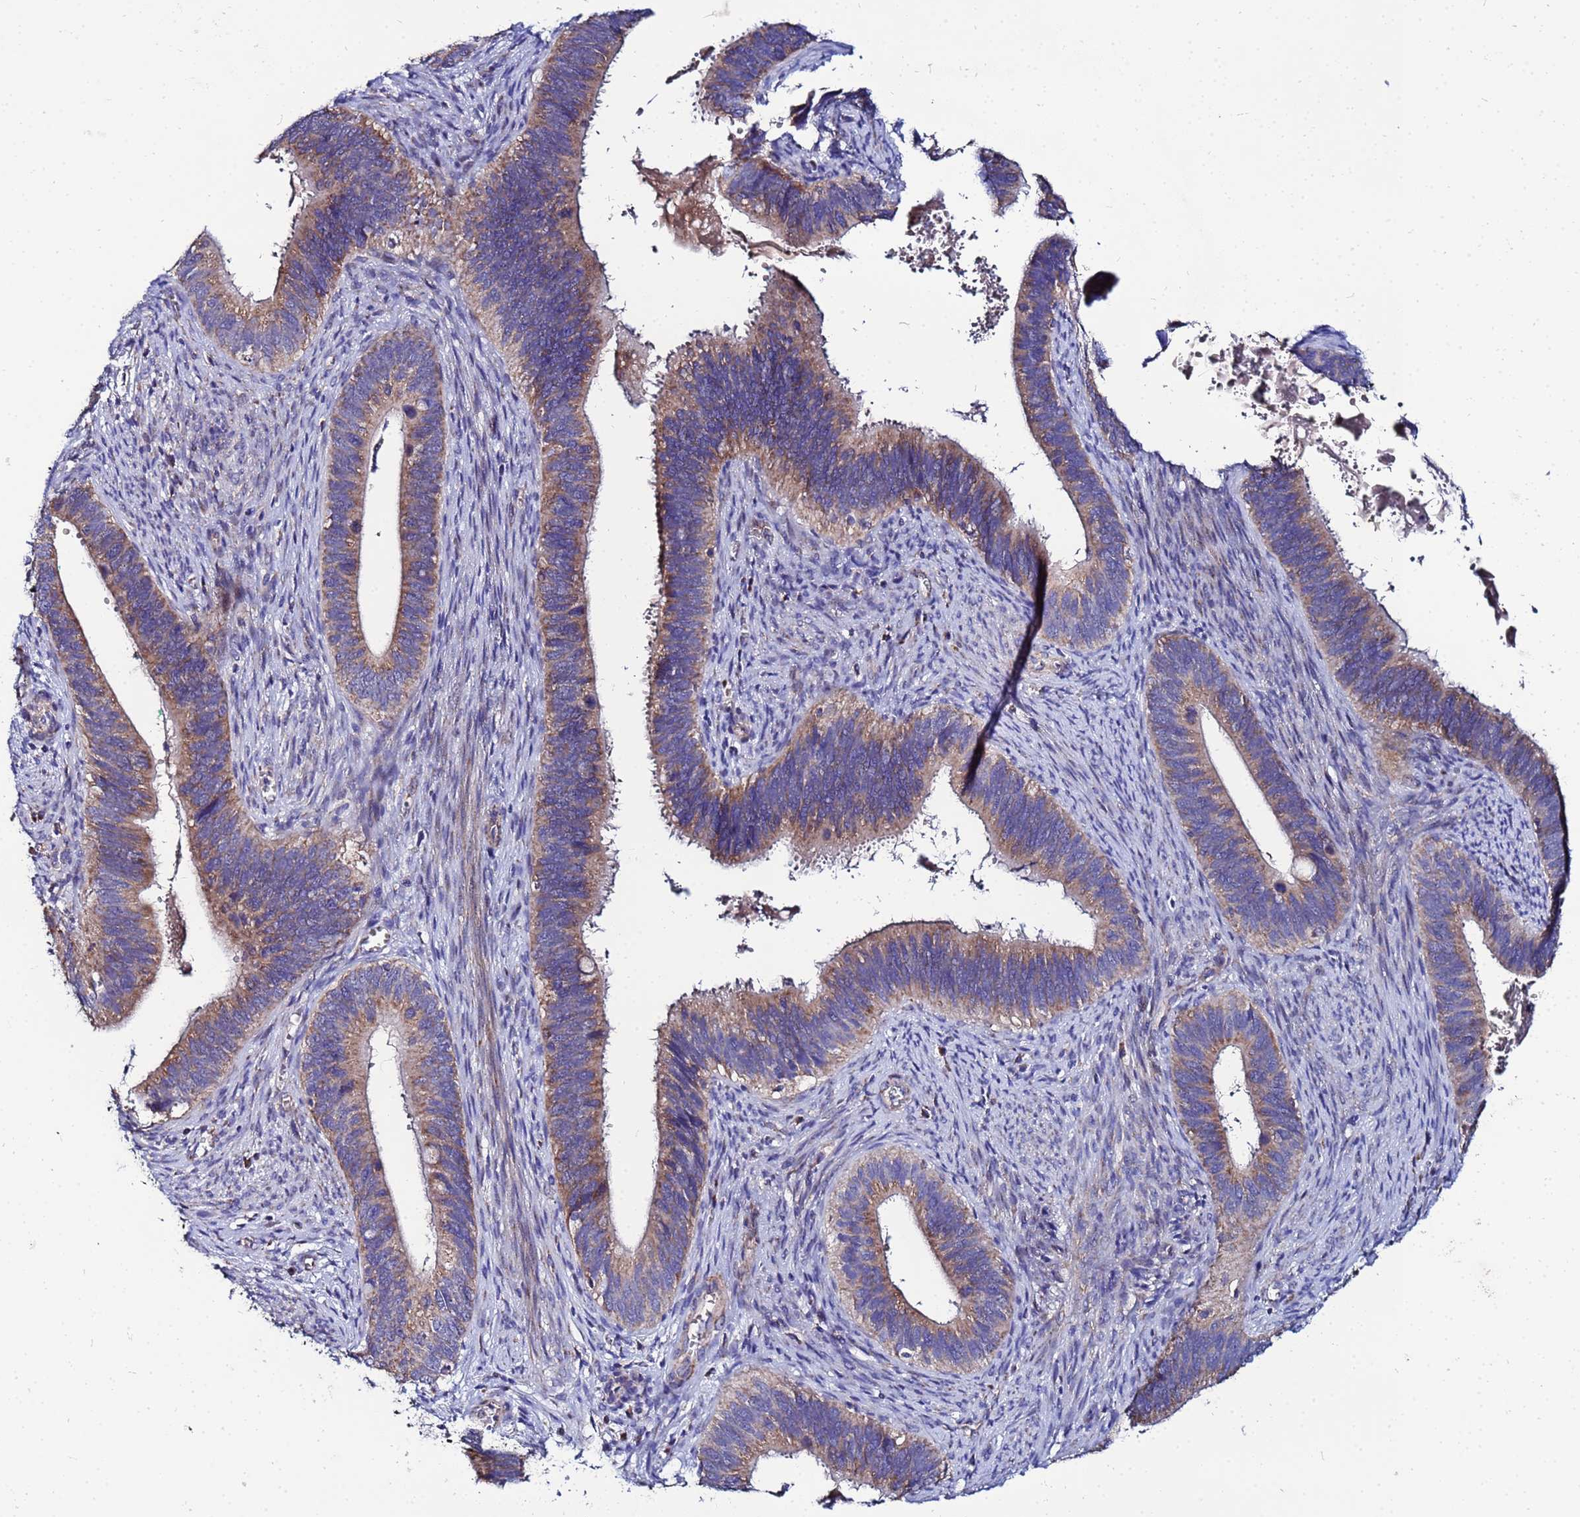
{"staining": {"intensity": "moderate", "quantity": ">75%", "location": "cytoplasmic/membranous"}, "tissue": "cervical cancer", "cell_type": "Tumor cells", "image_type": "cancer", "snomed": [{"axis": "morphology", "description": "Adenocarcinoma, NOS"}, {"axis": "topography", "description": "Cervix"}], "caption": "High-power microscopy captured an immunohistochemistry (IHC) image of cervical cancer, revealing moderate cytoplasmic/membranous positivity in approximately >75% of tumor cells. Ihc stains the protein in brown and the nuclei are stained blue.", "gene": "FAHD2A", "patient": {"sex": "female", "age": 42}}